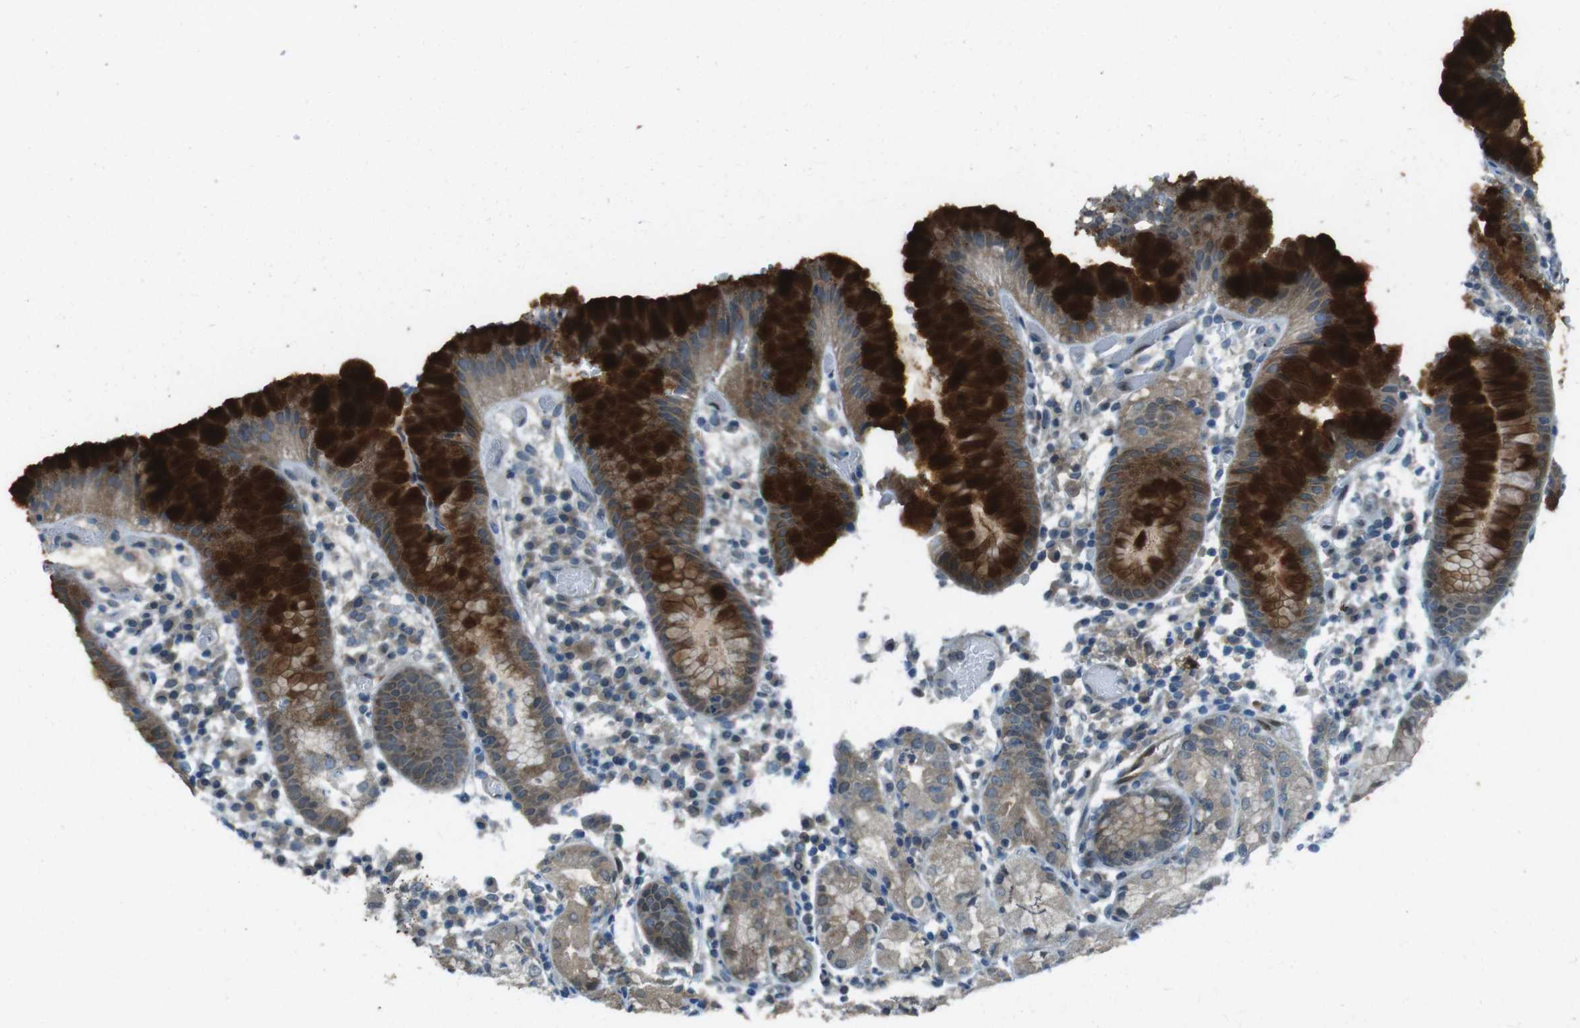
{"staining": {"intensity": "strong", "quantity": "25%-75%", "location": "cytoplasmic/membranous"}, "tissue": "stomach", "cell_type": "Glandular cells", "image_type": "normal", "snomed": [{"axis": "morphology", "description": "Normal tissue, NOS"}, {"axis": "topography", "description": "Stomach"}, {"axis": "topography", "description": "Stomach, lower"}], "caption": "Immunohistochemistry photomicrograph of unremarkable stomach: stomach stained using immunohistochemistry exhibits high levels of strong protein expression localized specifically in the cytoplasmic/membranous of glandular cells, appearing as a cytoplasmic/membranous brown color.", "gene": "MFAP3", "patient": {"sex": "female", "age": 75}}